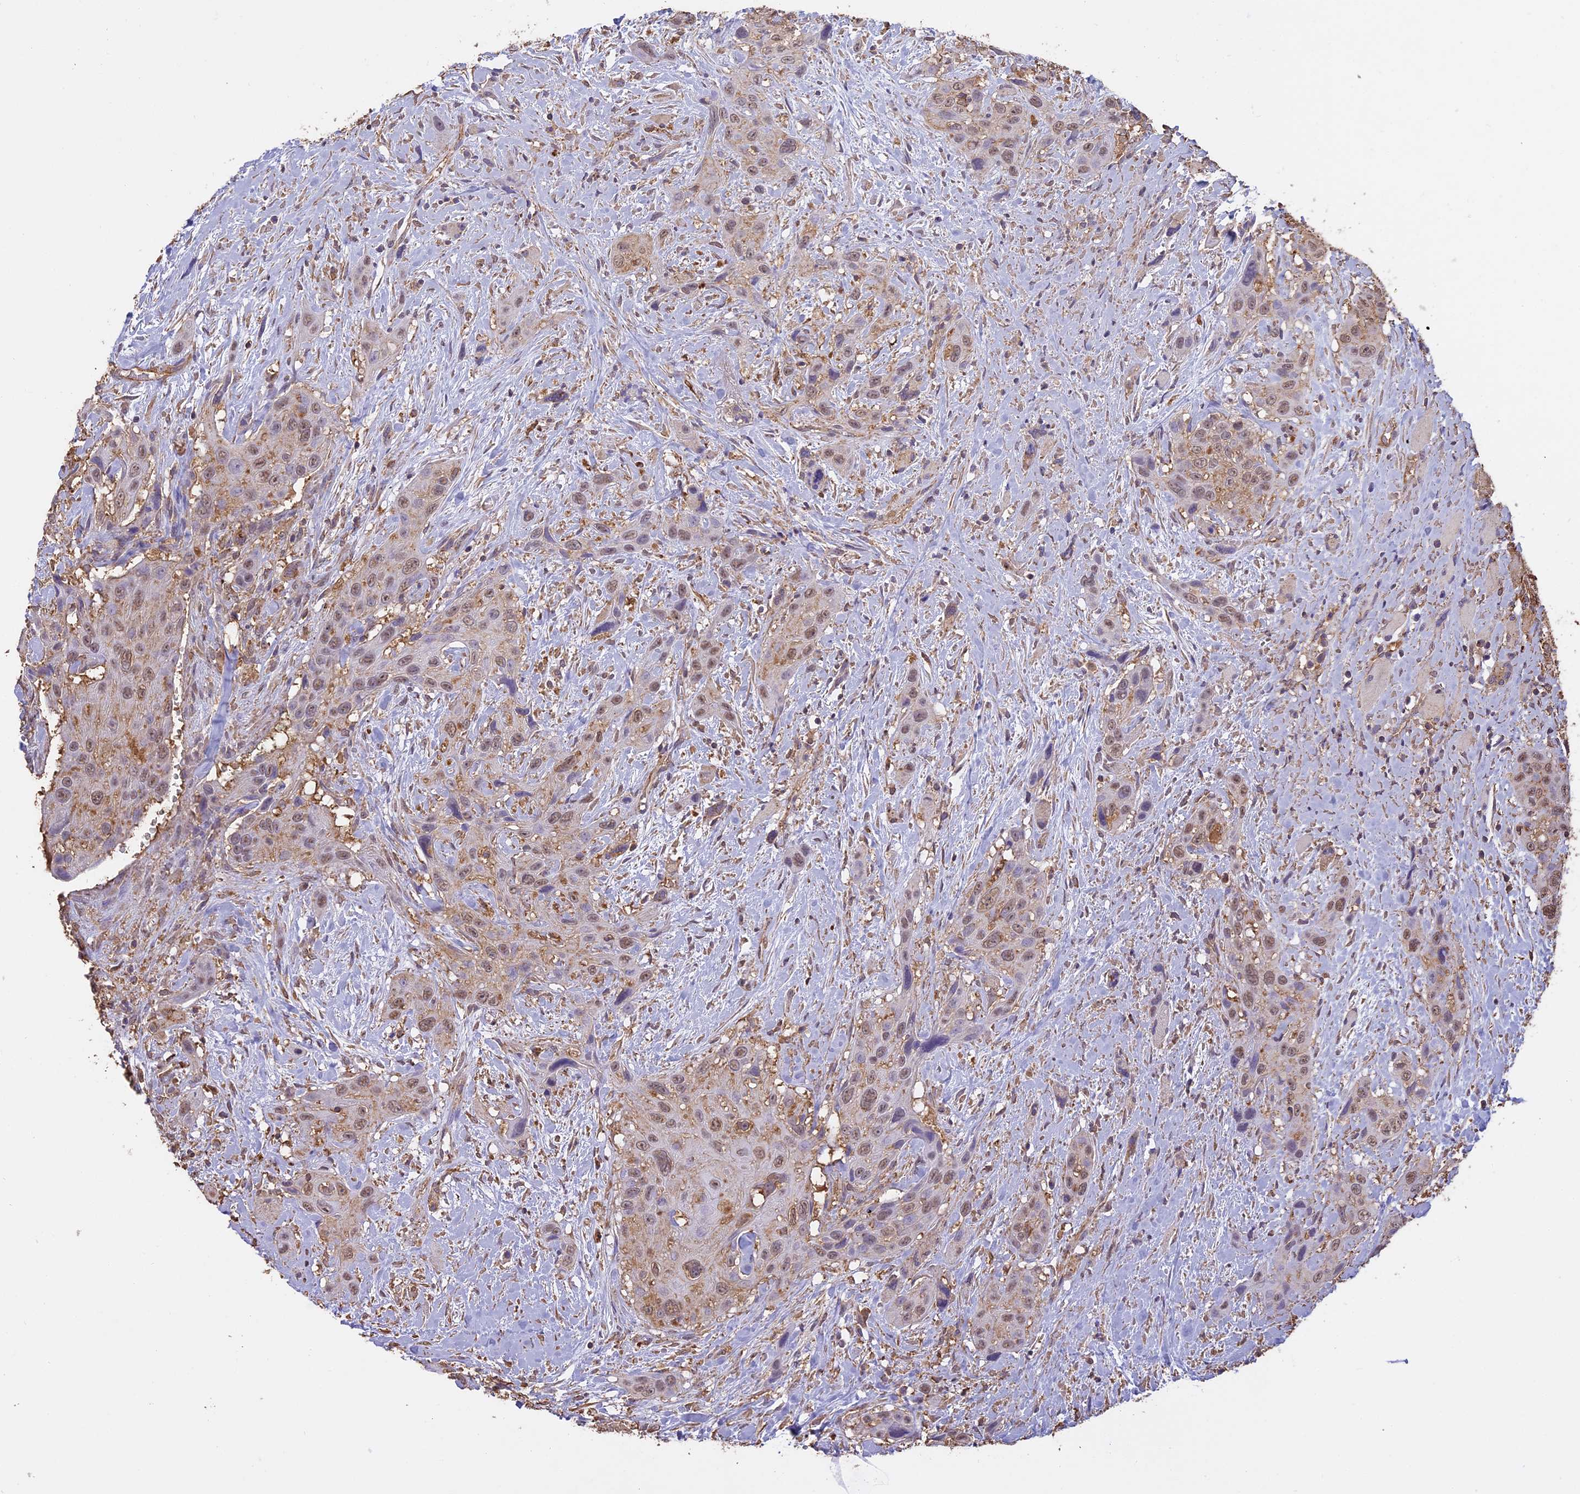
{"staining": {"intensity": "moderate", "quantity": ">75%", "location": "nuclear"}, "tissue": "head and neck cancer", "cell_type": "Tumor cells", "image_type": "cancer", "snomed": [{"axis": "morphology", "description": "Squamous cell carcinoma, NOS"}, {"axis": "topography", "description": "Head-Neck"}], "caption": "A brown stain highlights moderate nuclear positivity of a protein in human head and neck cancer tumor cells.", "gene": "ARHGAP19", "patient": {"sex": "male", "age": 81}}